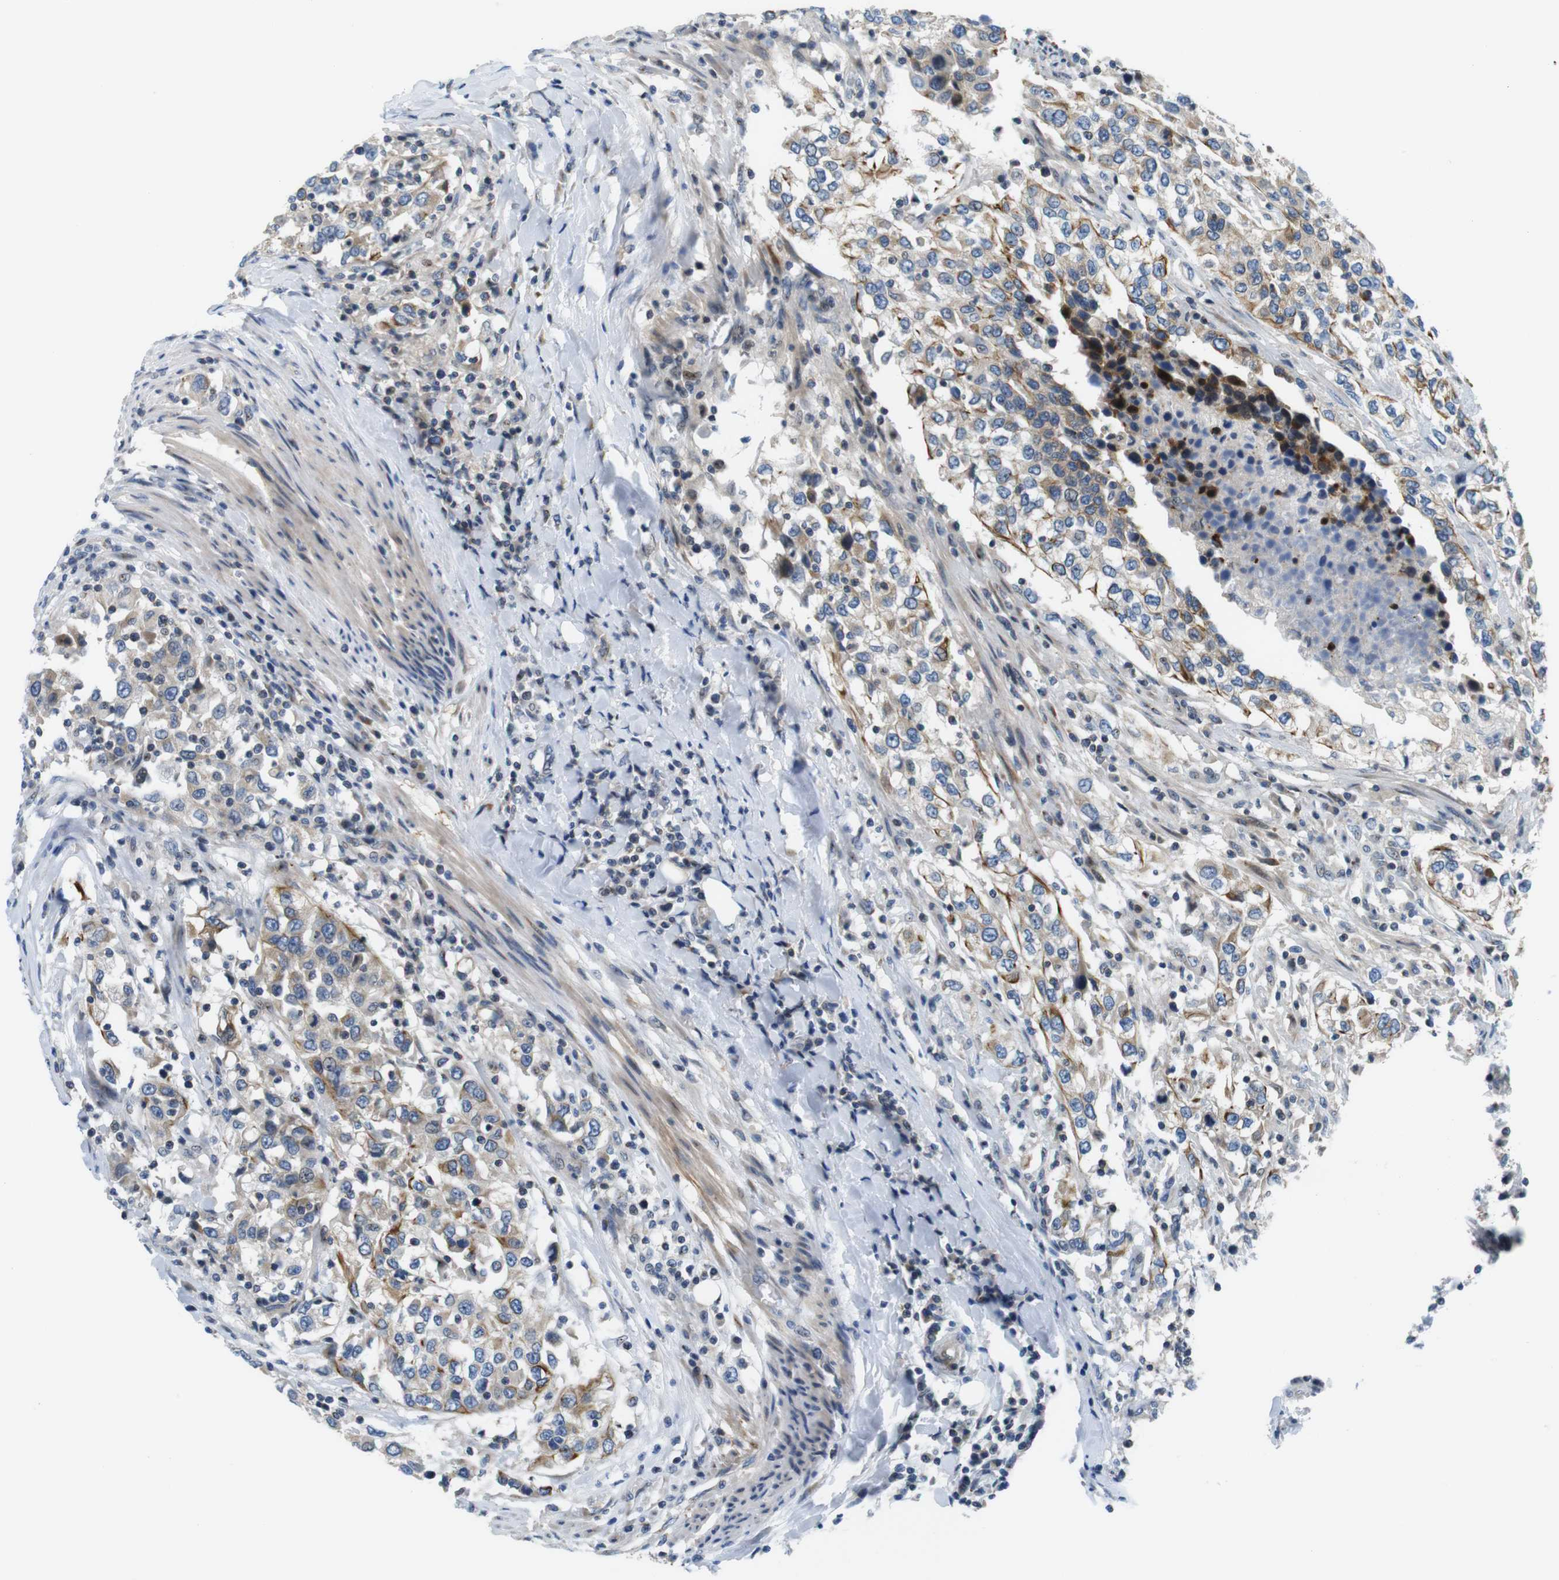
{"staining": {"intensity": "weak", "quantity": ">75%", "location": "cytoplasmic/membranous"}, "tissue": "urothelial cancer", "cell_type": "Tumor cells", "image_type": "cancer", "snomed": [{"axis": "morphology", "description": "Urothelial carcinoma, High grade"}, {"axis": "topography", "description": "Urinary bladder"}], "caption": "This histopathology image demonstrates IHC staining of urothelial cancer, with low weak cytoplasmic/membranous staining in approximately >75% of tumor cells.", "gene": "ZDHHC3", "patient": {"sex": "female", "age": 56}}